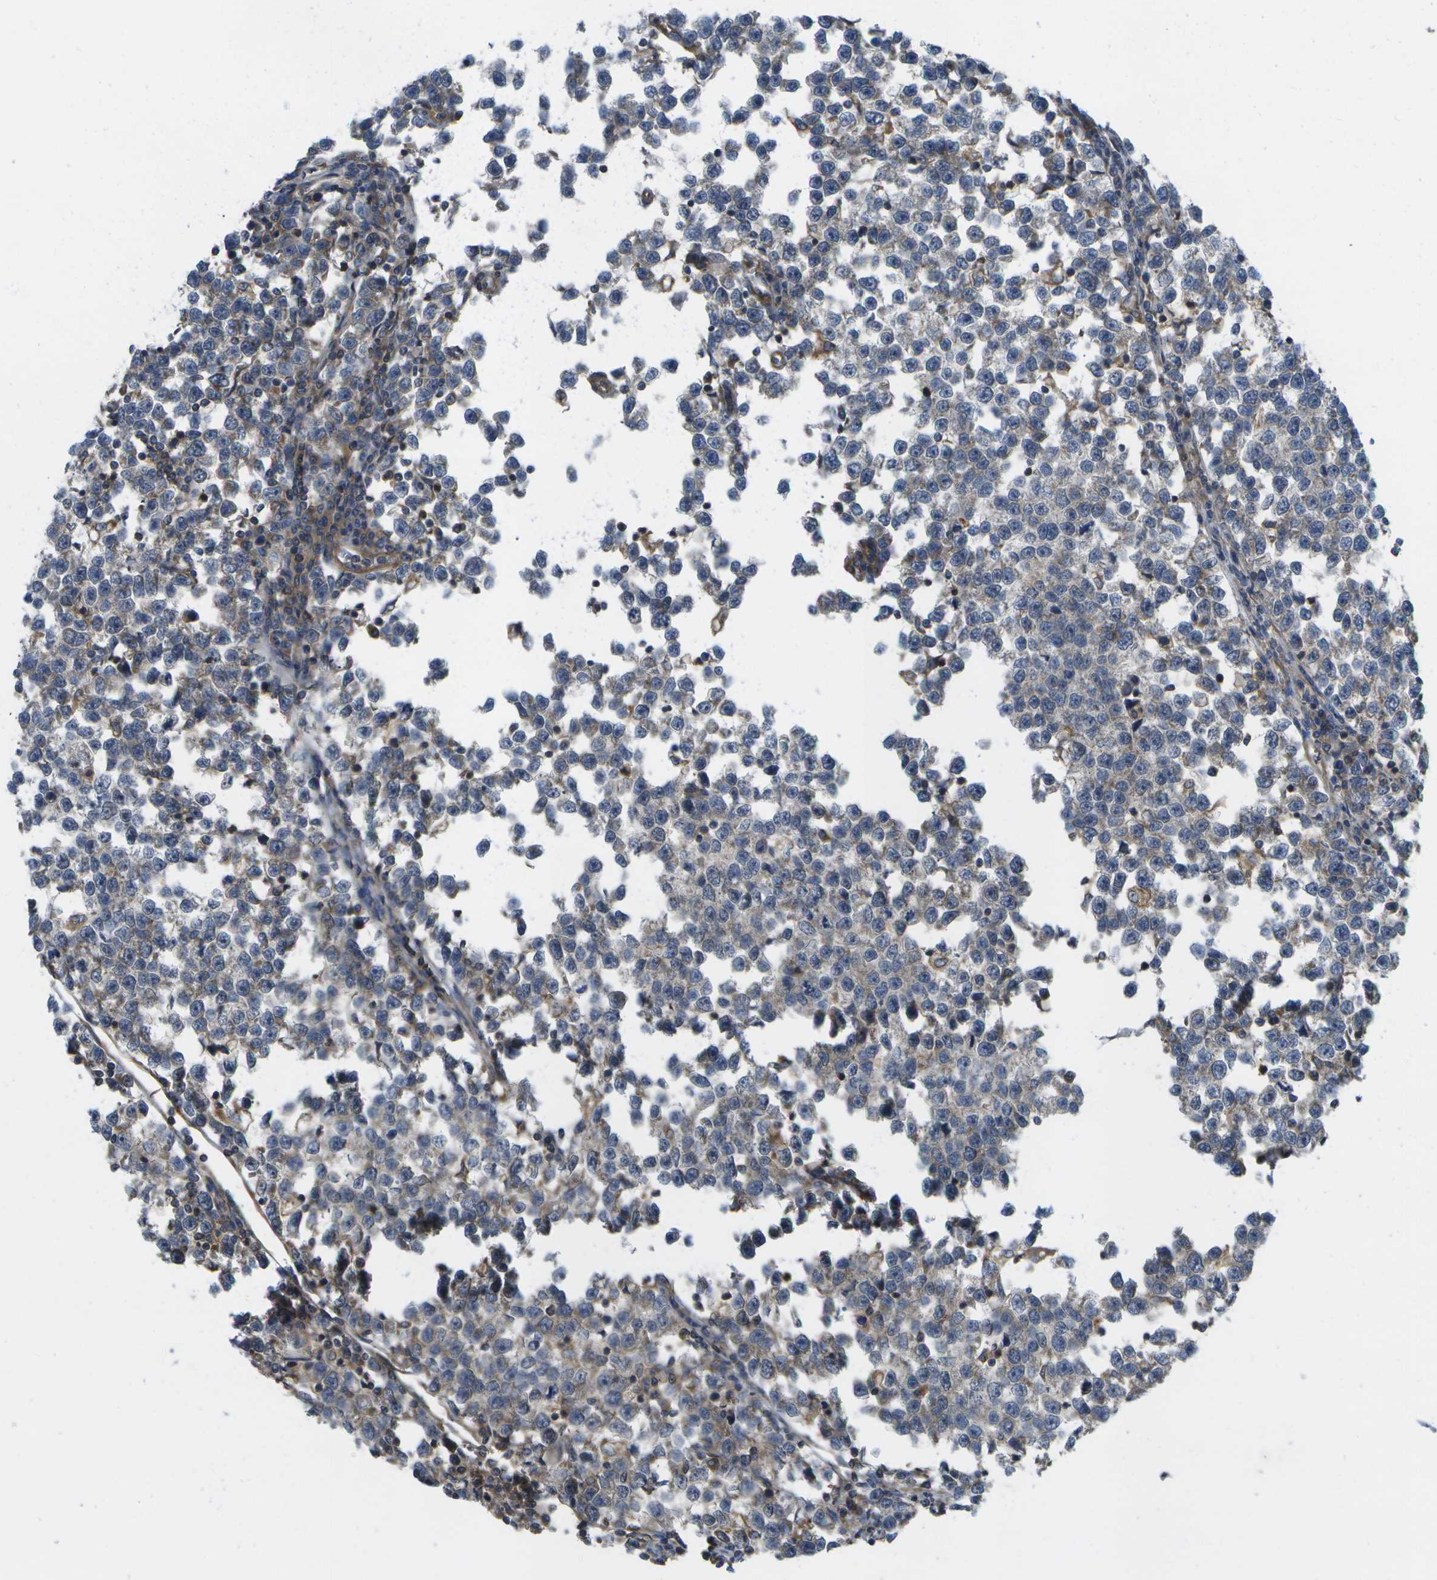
{"staining": {"intensity": "weak", "quantity": "25%-75%", "location": "cytoplasmic/membranous"}, "tissue": "testis cancer", "cell_type": "Tumor cells", "image_type": "cancer", "snomed": [{"axis": "morphology", "description": "Normal tissue, NOS"}, {"axis": "morphology", "description": "Seminoma, NOS"}, {"axis": "topography", "description": "Testis"}], "caption": "There is low levels of weak cytoplasmic/membranous expression in tumor cells of seminoma (testis), as demonstrated by immunohistochemical staining (brown color).", "gene": "DPM3", "patient": {"sex": "male", "age": 43}}